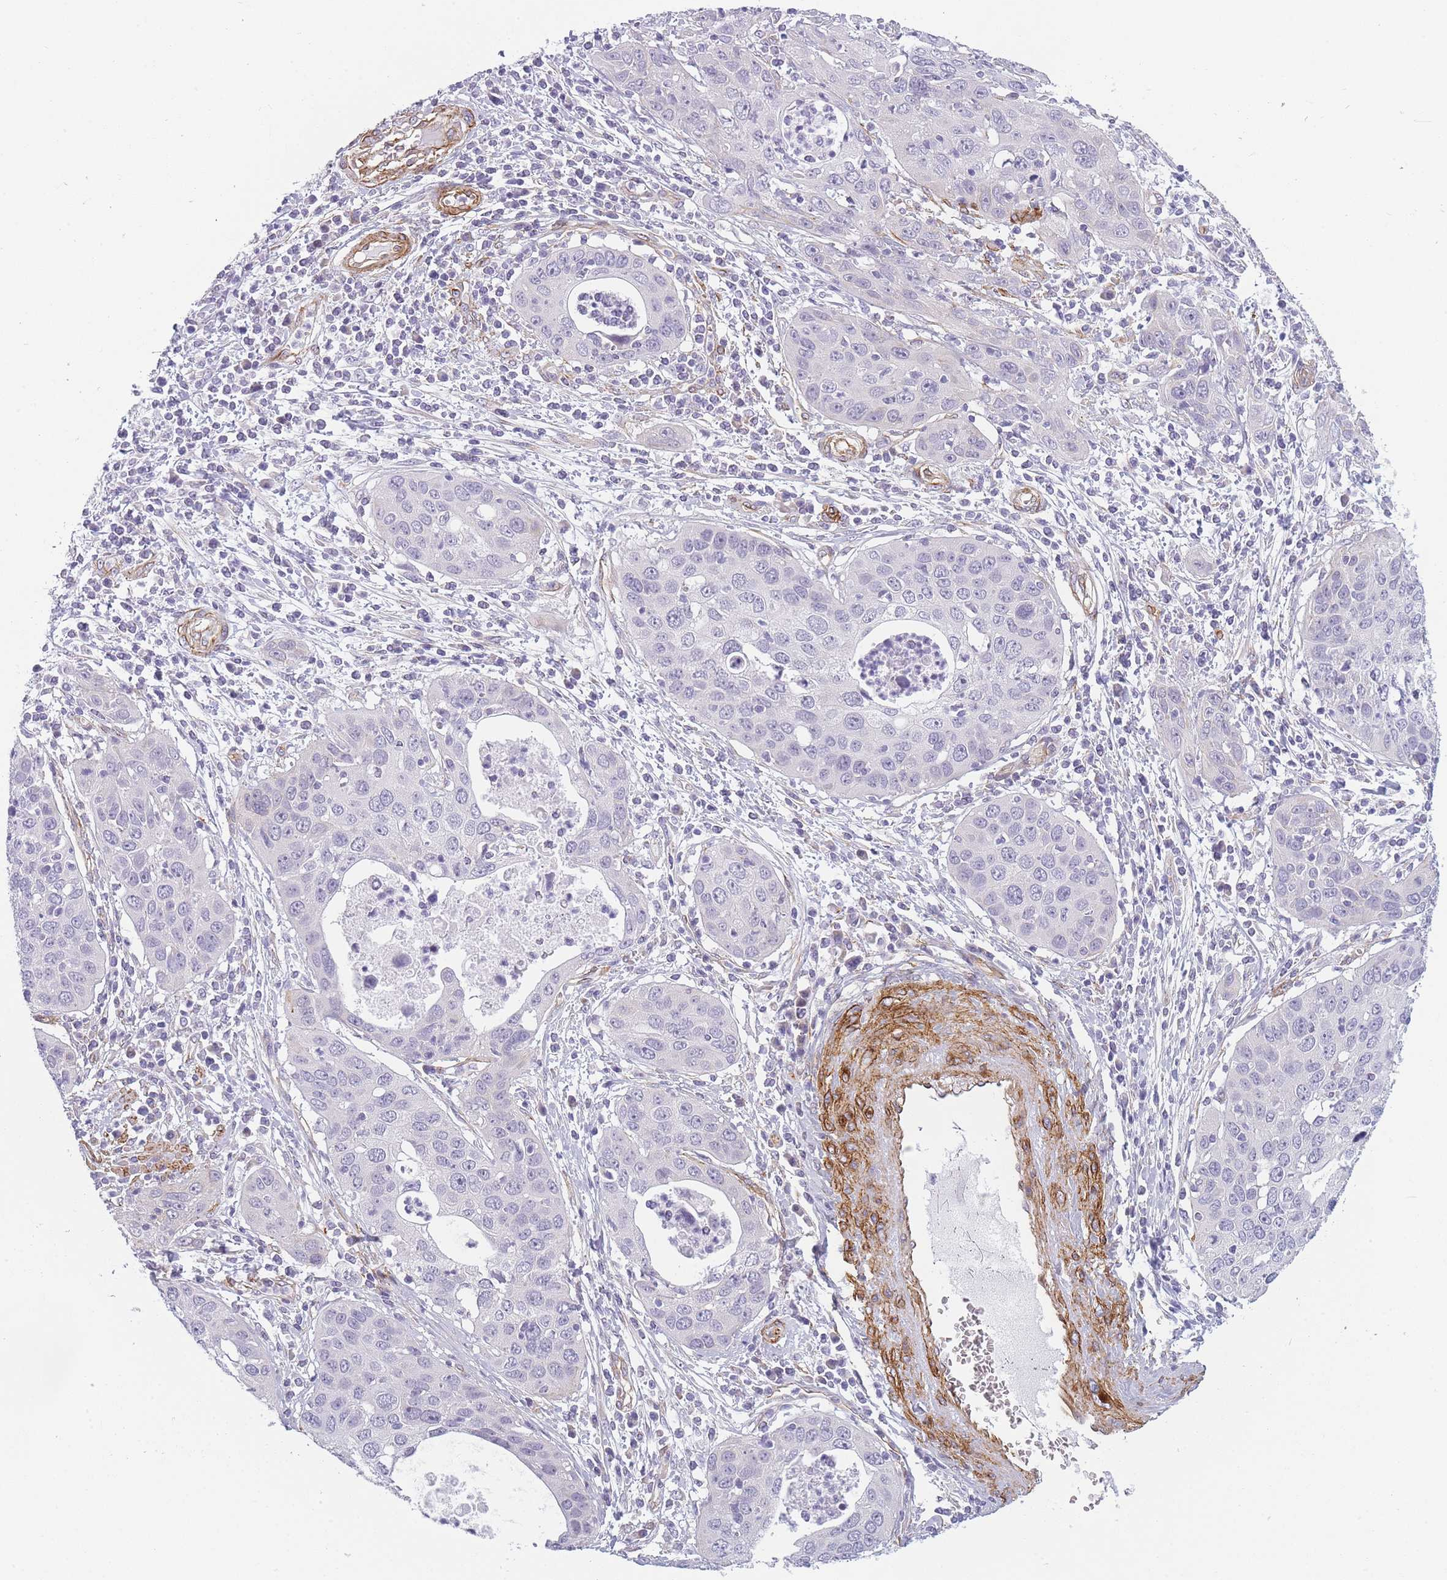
{"staining": {"intensity": "negative", "quantity": "none", "location": "none"}, "tissue": "cervical cancer", "cell_type": "Tumor cells", "image_type": "cancer", "snomed": [{"axis": "morphology", "description": "Squamous cell carcinoma, NOS"}, {"axis": "topography", "description": "Cervix"}], "caption": "This histopathology image is of cervical cancer stained with immunohistochemistry (IHC) to label a protein in brown with the nuclei are counter-stained blue. There is no expression in tumor cells.", "gene": "OR6B3", "patient": {"sex": "female", "age": 36}}